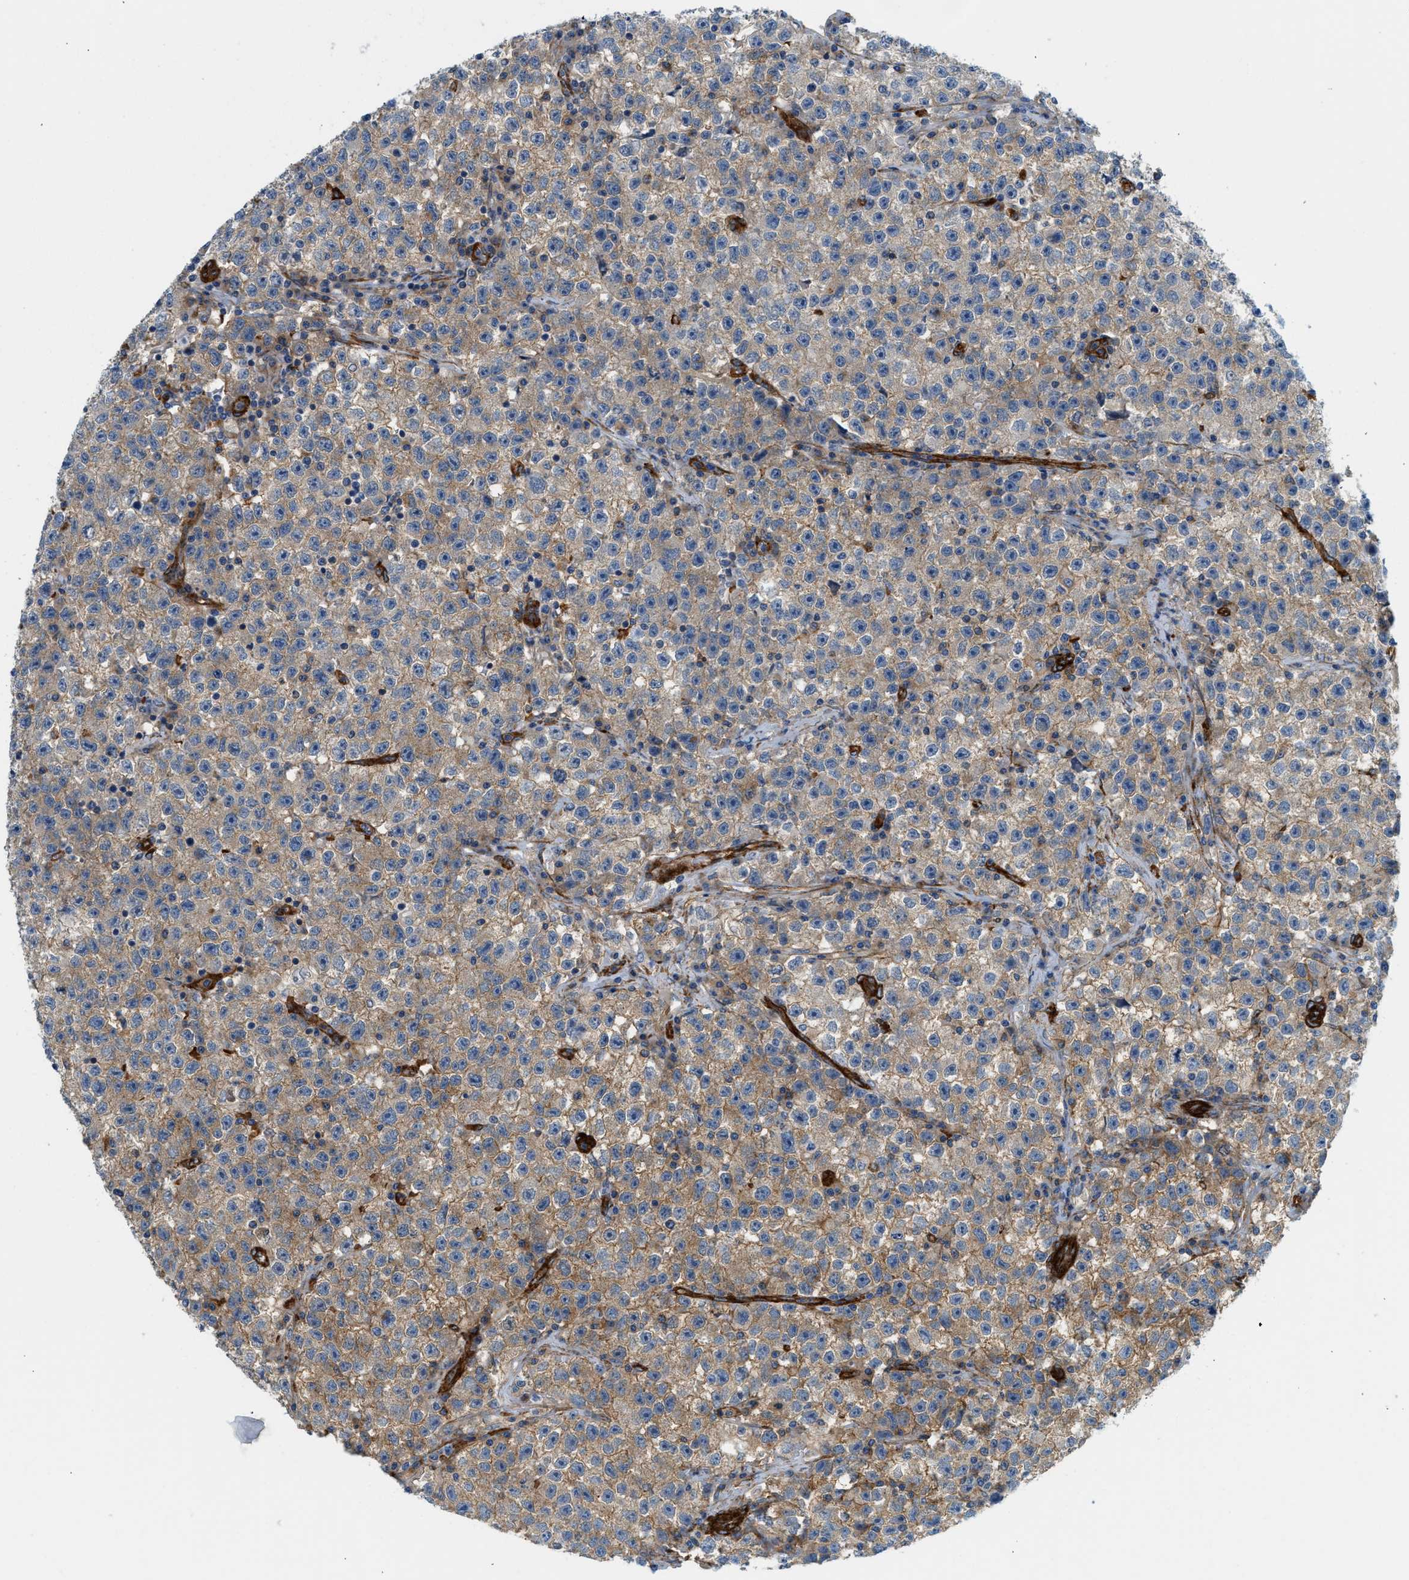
{"staining": {"intensity": "weak", "quantity": ">75%", "location": "cytoplasmic/membranous"}, "tissue": "testis cancer", "cell_type": "Tumor cells", "image_type": "cancer", "snomed": [{"axis": "morphology", "description": "Seminoma, NOS"}, {"axis": "topography", "description": "Testis"}], "caption": "An image showing weak cytoplasmic/membranous expression in about >75% of tumor cells in testis cancer (seminoma), as visualized by brown immunohistochemical staining.", "gene": "HIP1", "patient": {"sex": "male", "age": 22}}